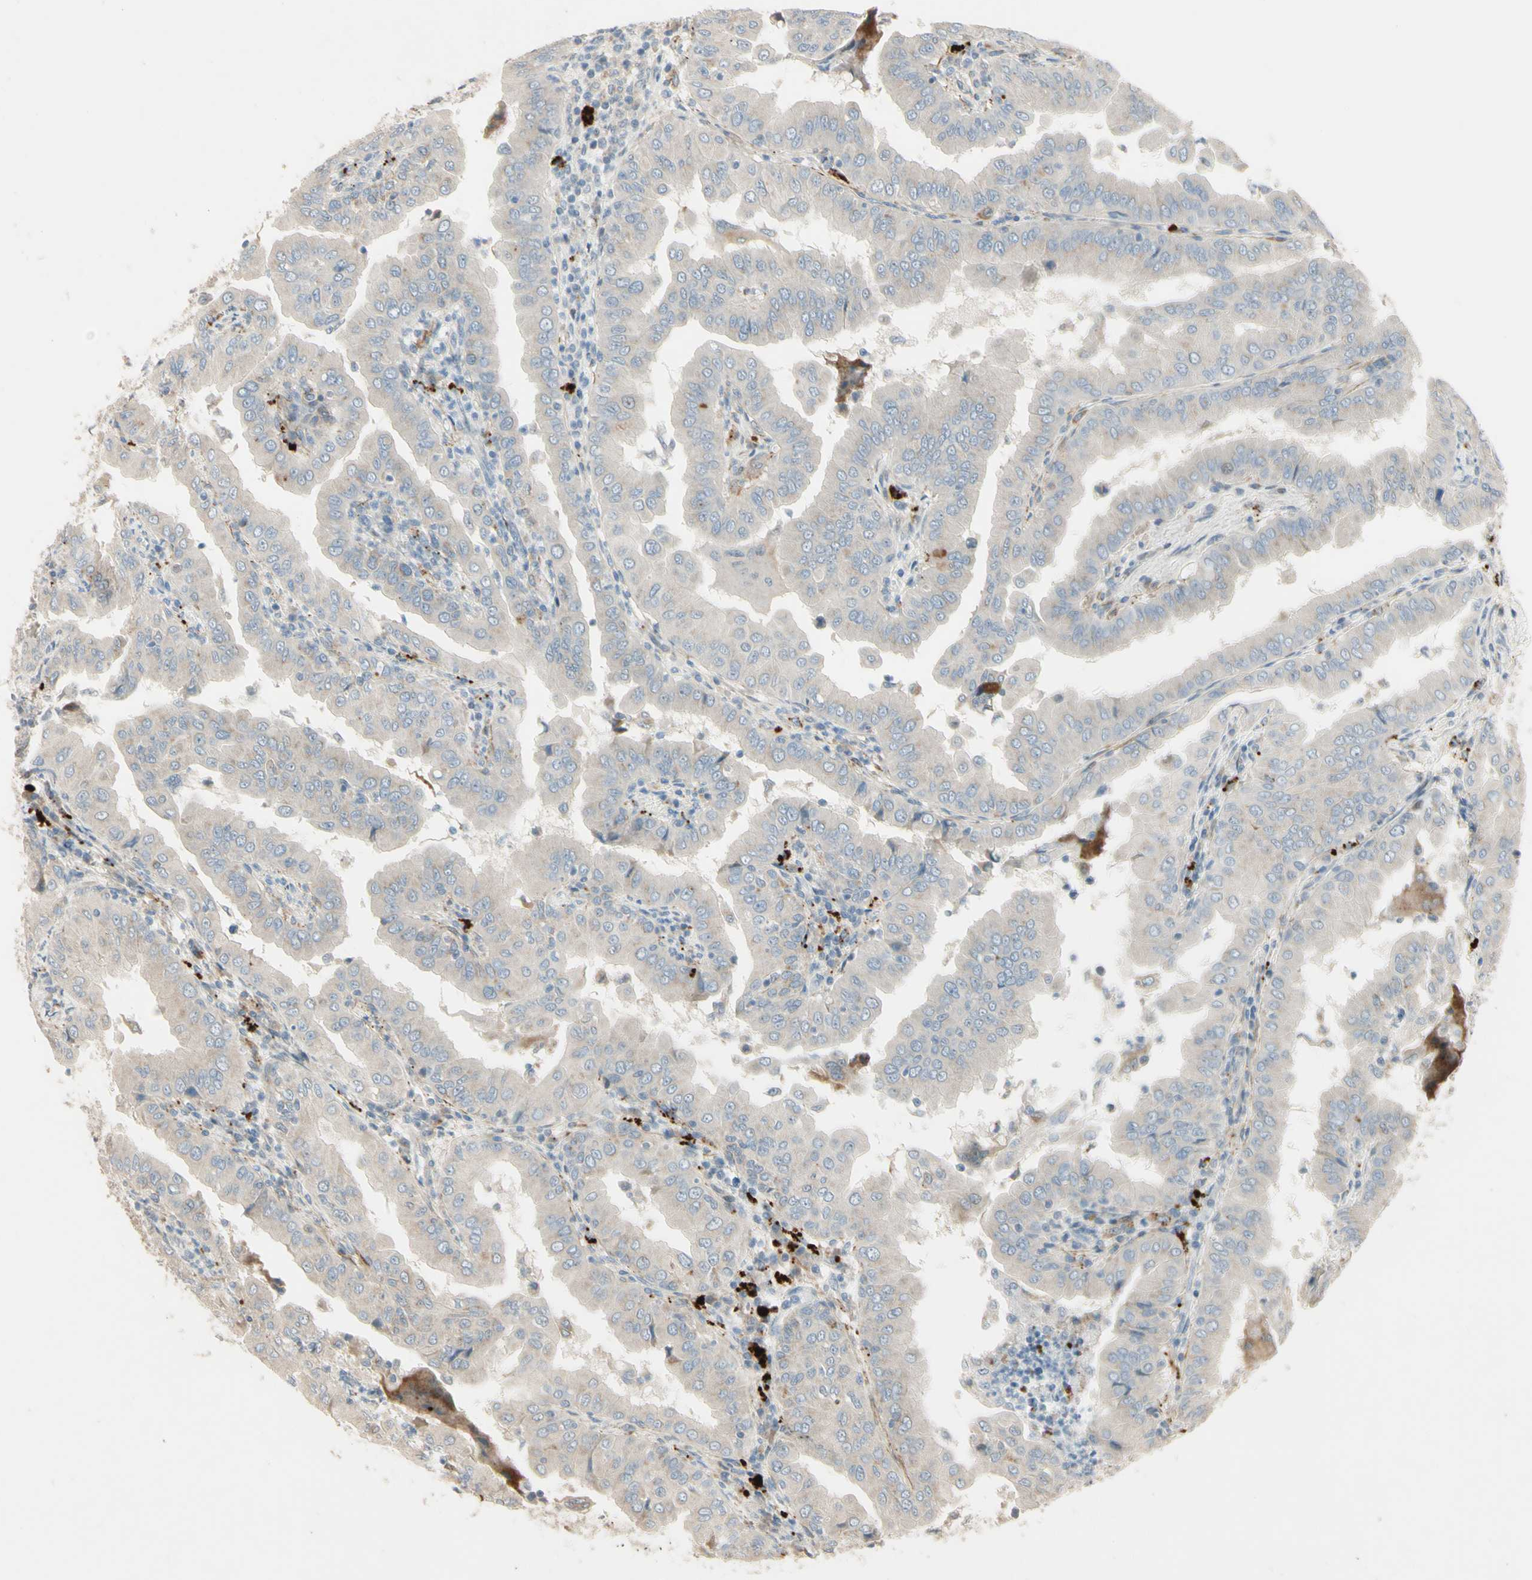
{"staining": {"intensity": "negative", "quantity": "none", "location": "none"}, "tissue": "thyroid cancer", "cell_type": "Tumor cells", "image_type": "cancer", "snomed": [{"axis": "morphology", "description": "Papillary adenocarcinoma, NOS"}, {"axis": "topography", "description": "Thyroid gland"}], "caption": "This image is of papillary adenocarcinoma (thyroid) stained with immunohistochemistry (IHC) to label a protein in brown with the nuclei are counter-stained blue. There is no staining in tumor cells.", "gene": "NDFIP1", "patient": {"sex": "male", "age": 33}}